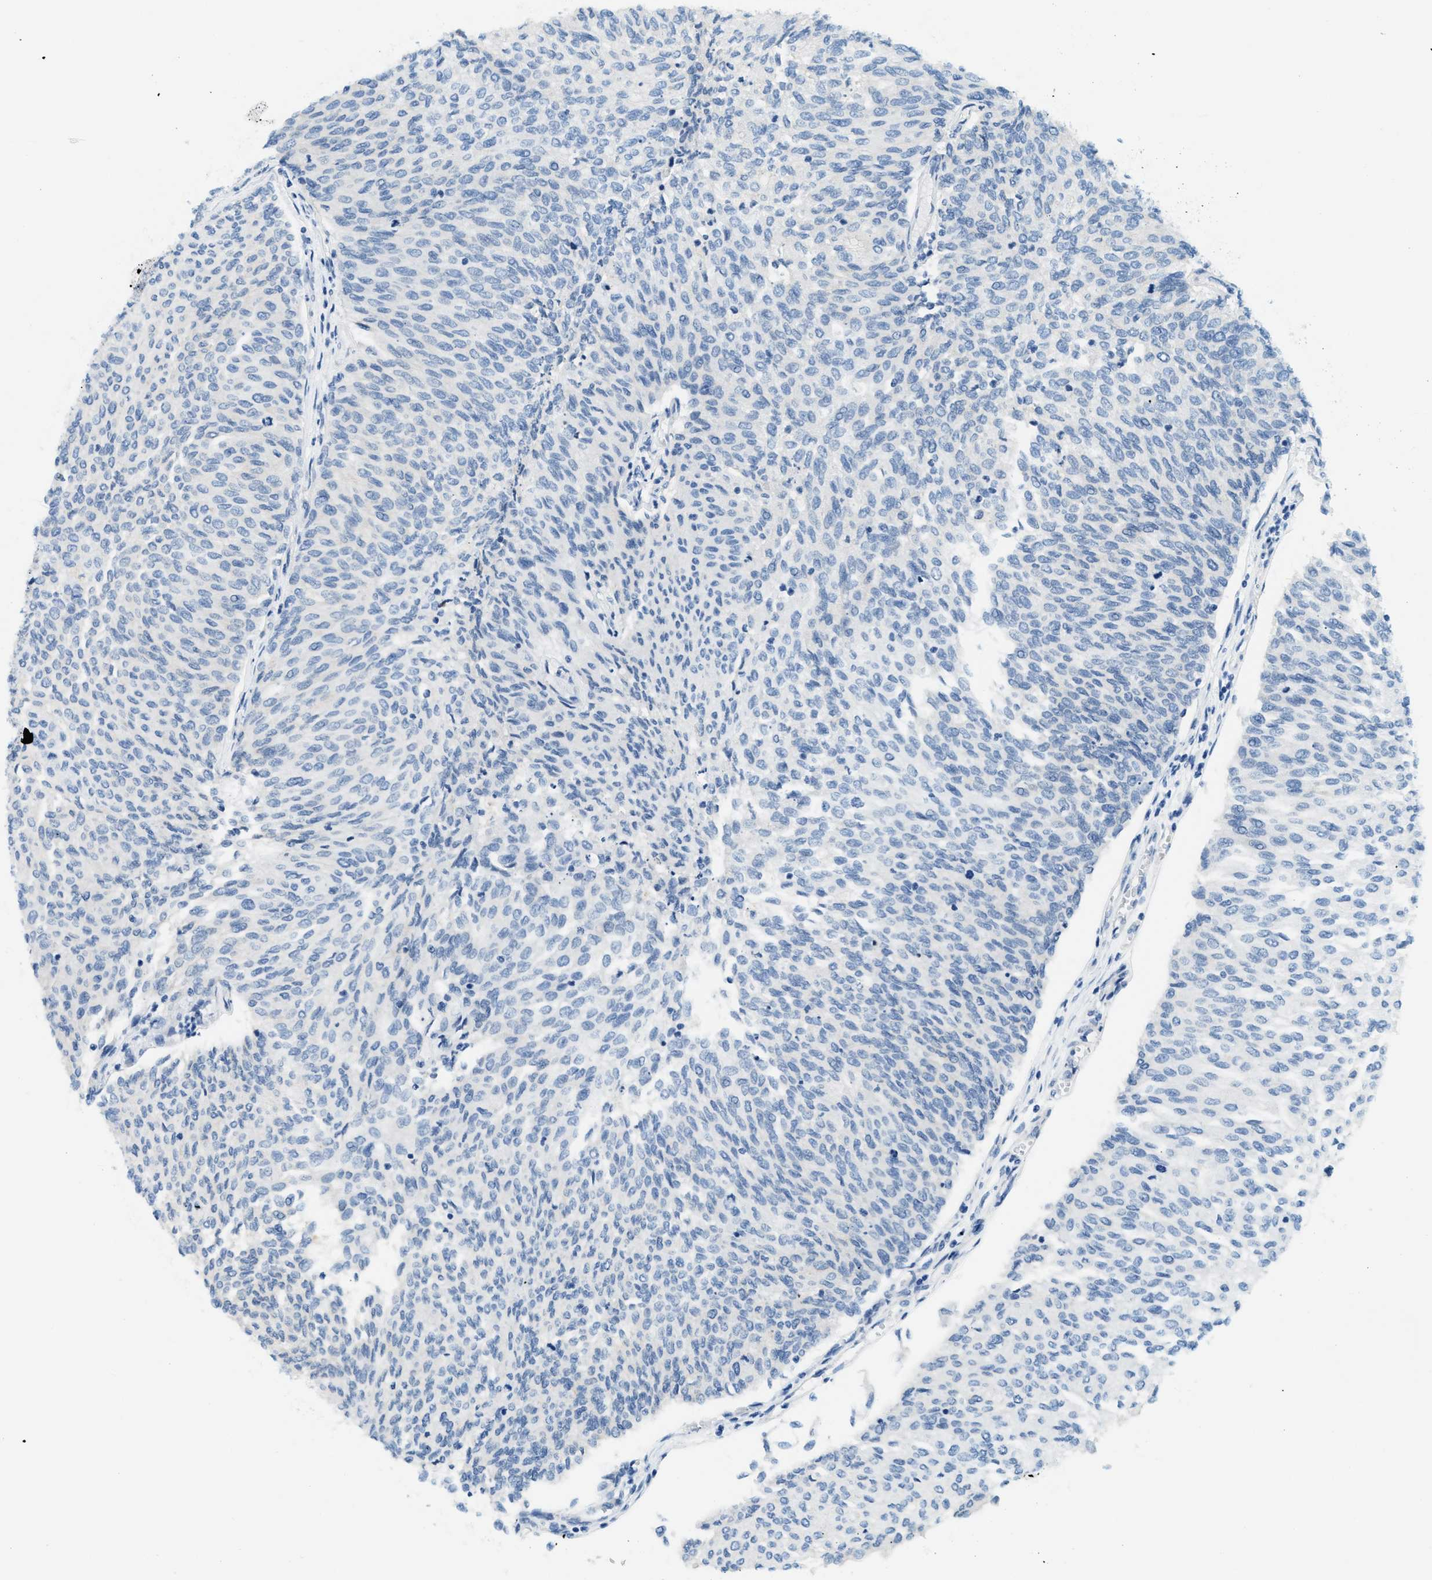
{"staining": {"intensity": "negative", "quantity": "none", "location": "none"}, "tissue": "urothelial cancer", "cell_type": "Tumor cells", "image_type": "cancer", "snomed": [{"axis": "morphology", "description": "Urothelial carcinoma, Low grade"}, {"axis": "topography", "description": "Urinary bladder"}], "caption": "This is an immunohistochemistry (IHC) photomicrograph of urothelial cancer. There is no expression in tumor cells.", "gene": "CYP4X1", "patient": {"sex": "female", "age": 79}}